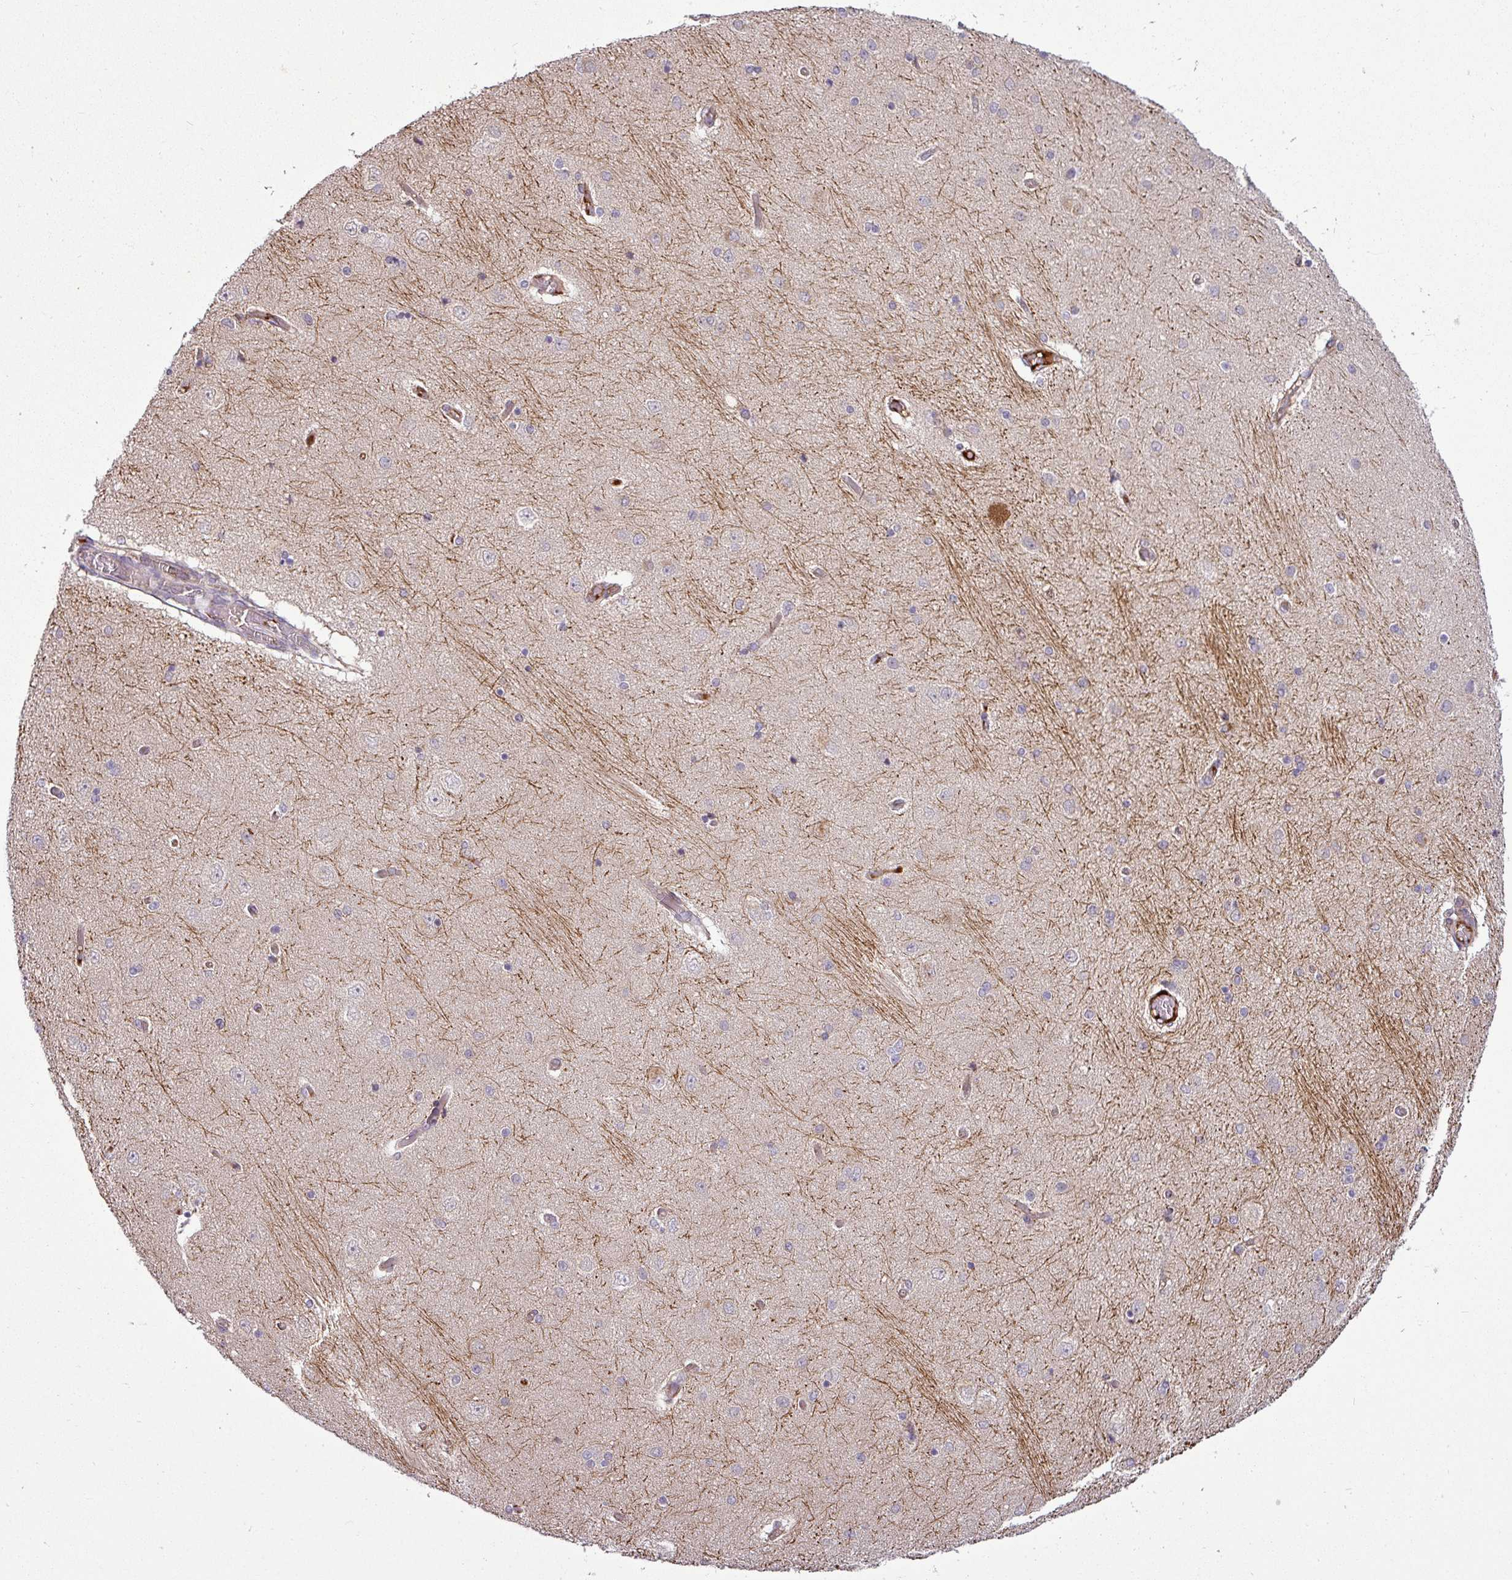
{"staining": {"intensity": "negative", "quantity": "none", "location": "none"}, "tissue": "hippocampus", "cell_type": "Glial cells", "image_type": "normal", "snomed": [{"axis": "morphology", "description": "Normal tissue, NOS"}, {"axis": "topography", "description": "Hippocampus"}], "caption": "Immunohistochemical staining of benign human hippocampus demonstrates no significant positivity in glial cells. (DAB (3,3'-diaminobenzidine) immunohistochemistry (IHC) visualized using brightfield microscopy, high magnification).", "gene": "APOM", "patient": {"sex": "female", "age": 54}}